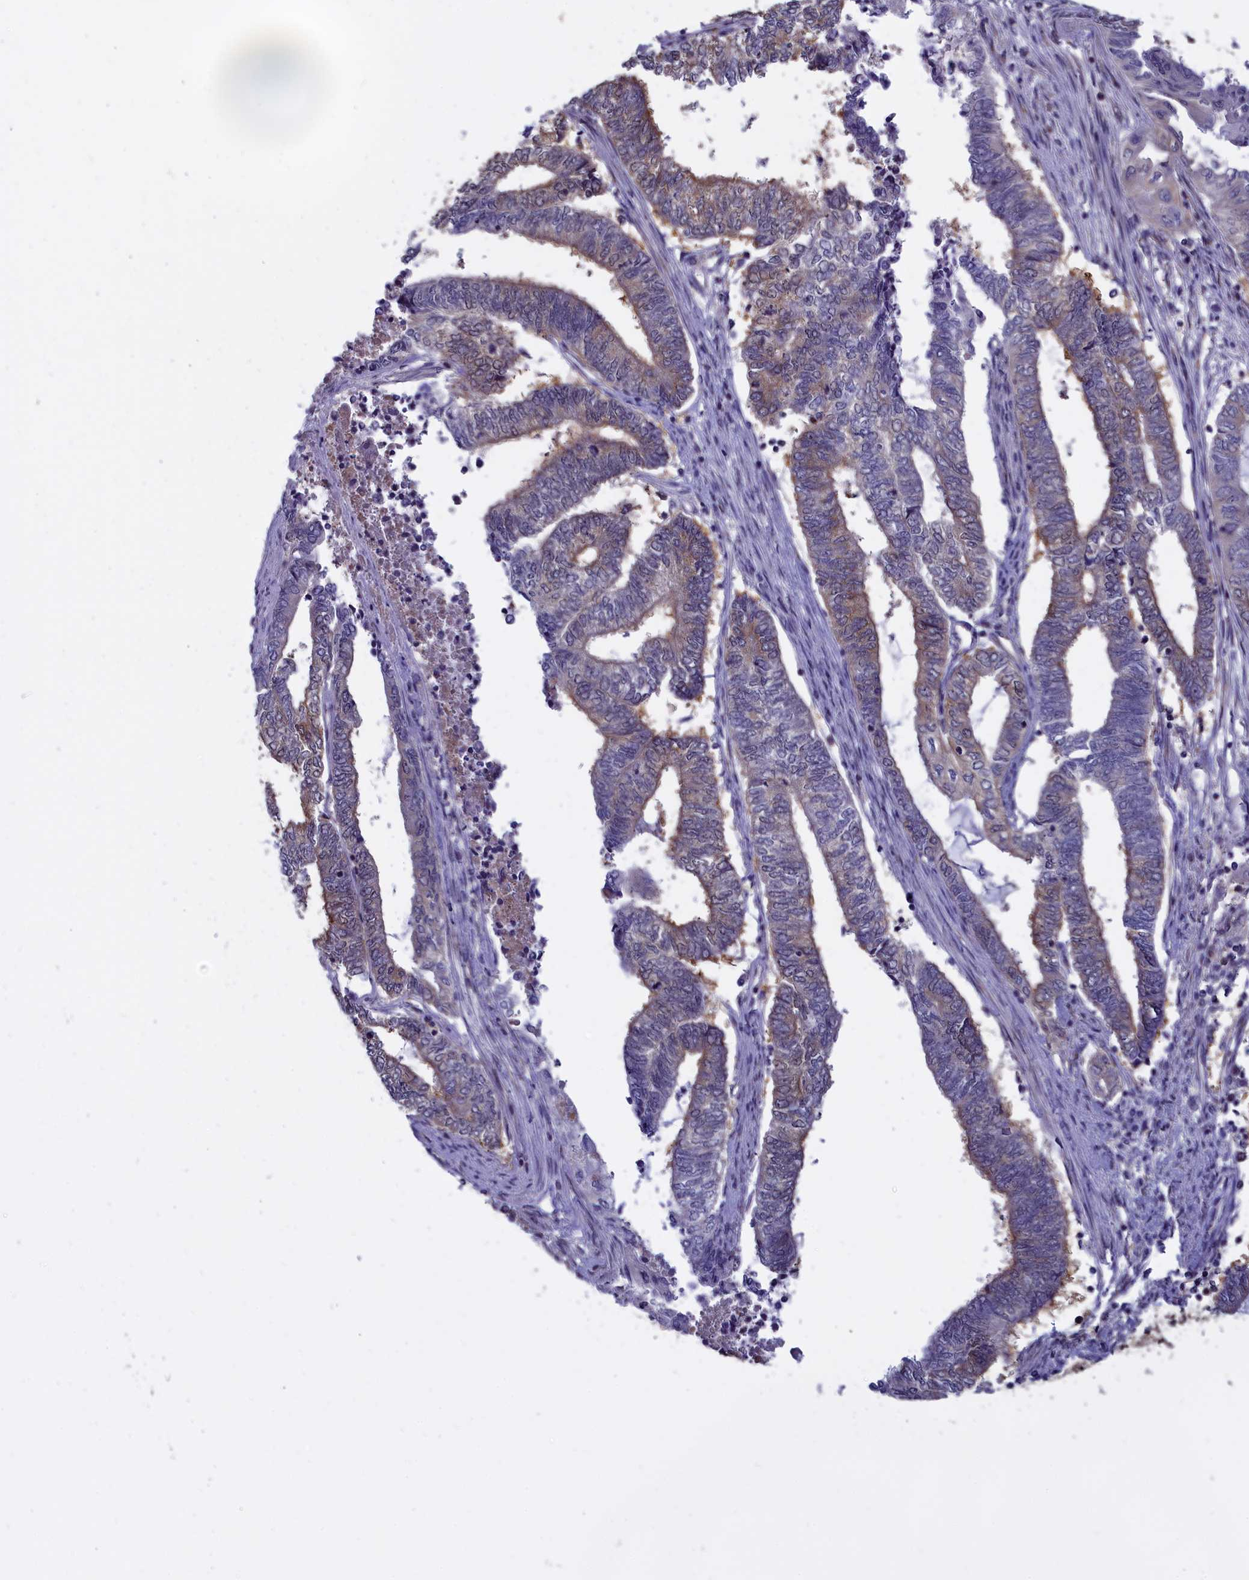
{"staining": {"intensity": "weak", "quantity": "<25%", "location": "cytoplasmic/membranous"}, "tissue": "endometrial cancer", "cell_type": "Tumor cells", "image_type": "cancer", "snomed": [{"axis": "morphology", "description": "Adenocarcinoma, NOS"}, {"axis": "topography", "description": "Uterus"}, {"axis": "topography", "description": "Endometrium"}], "caption": "Protein analysis of adenocarcinoma (endometrial) reveals no significant positivity in tumor cells.", "gene": "ABCC8", "patient": {"sex": "female", "age": 70}}